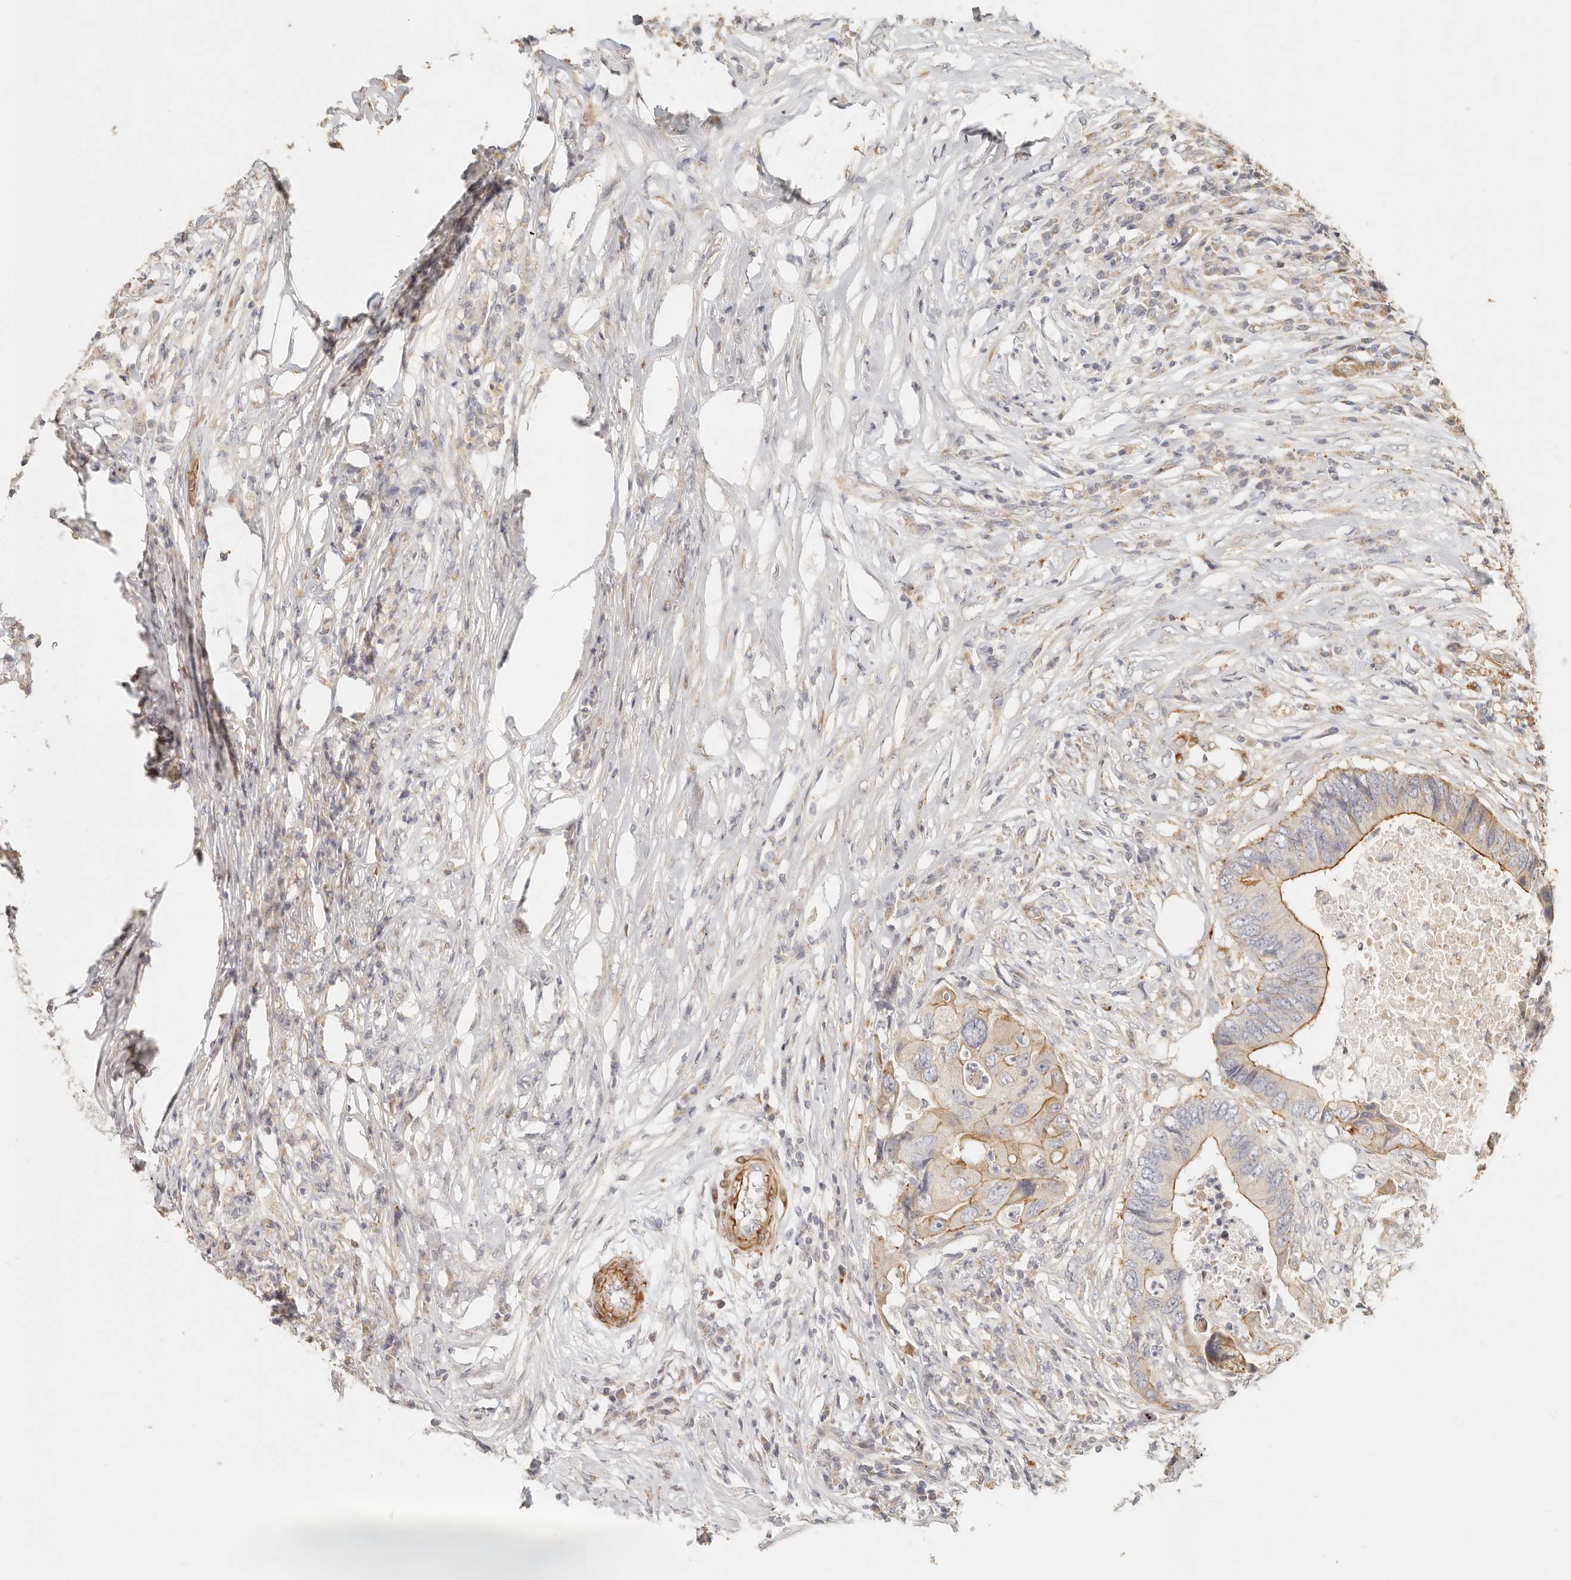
{"staining": {"intensity": "moderate", "quantity": "<25%", "location": "cytoplasmic/membranous"}, "tissue": "colorectal cancer", "cell_type": "Tumor cells", "image_type": "cancer", "snomed": [{"axis": "morphology", "description": "Adenocarcinoma, NOS"}, {"axis": "topography", "description": "Colon"}], "caption": "Adenocarcinoma (colorectal) stained with immunohistochemistry (IHC) exhibits moderate cytoplasmic/membranous positivity in about <25% of tumor cells. Using DAB (3,3'-diaminobenzidine) (brown) and hematoxylin (blue) stains, captured at high magnification using brightfield microscopy.", "gene": "PTPN22", "patient": {"sex": "male", "age": 71}}